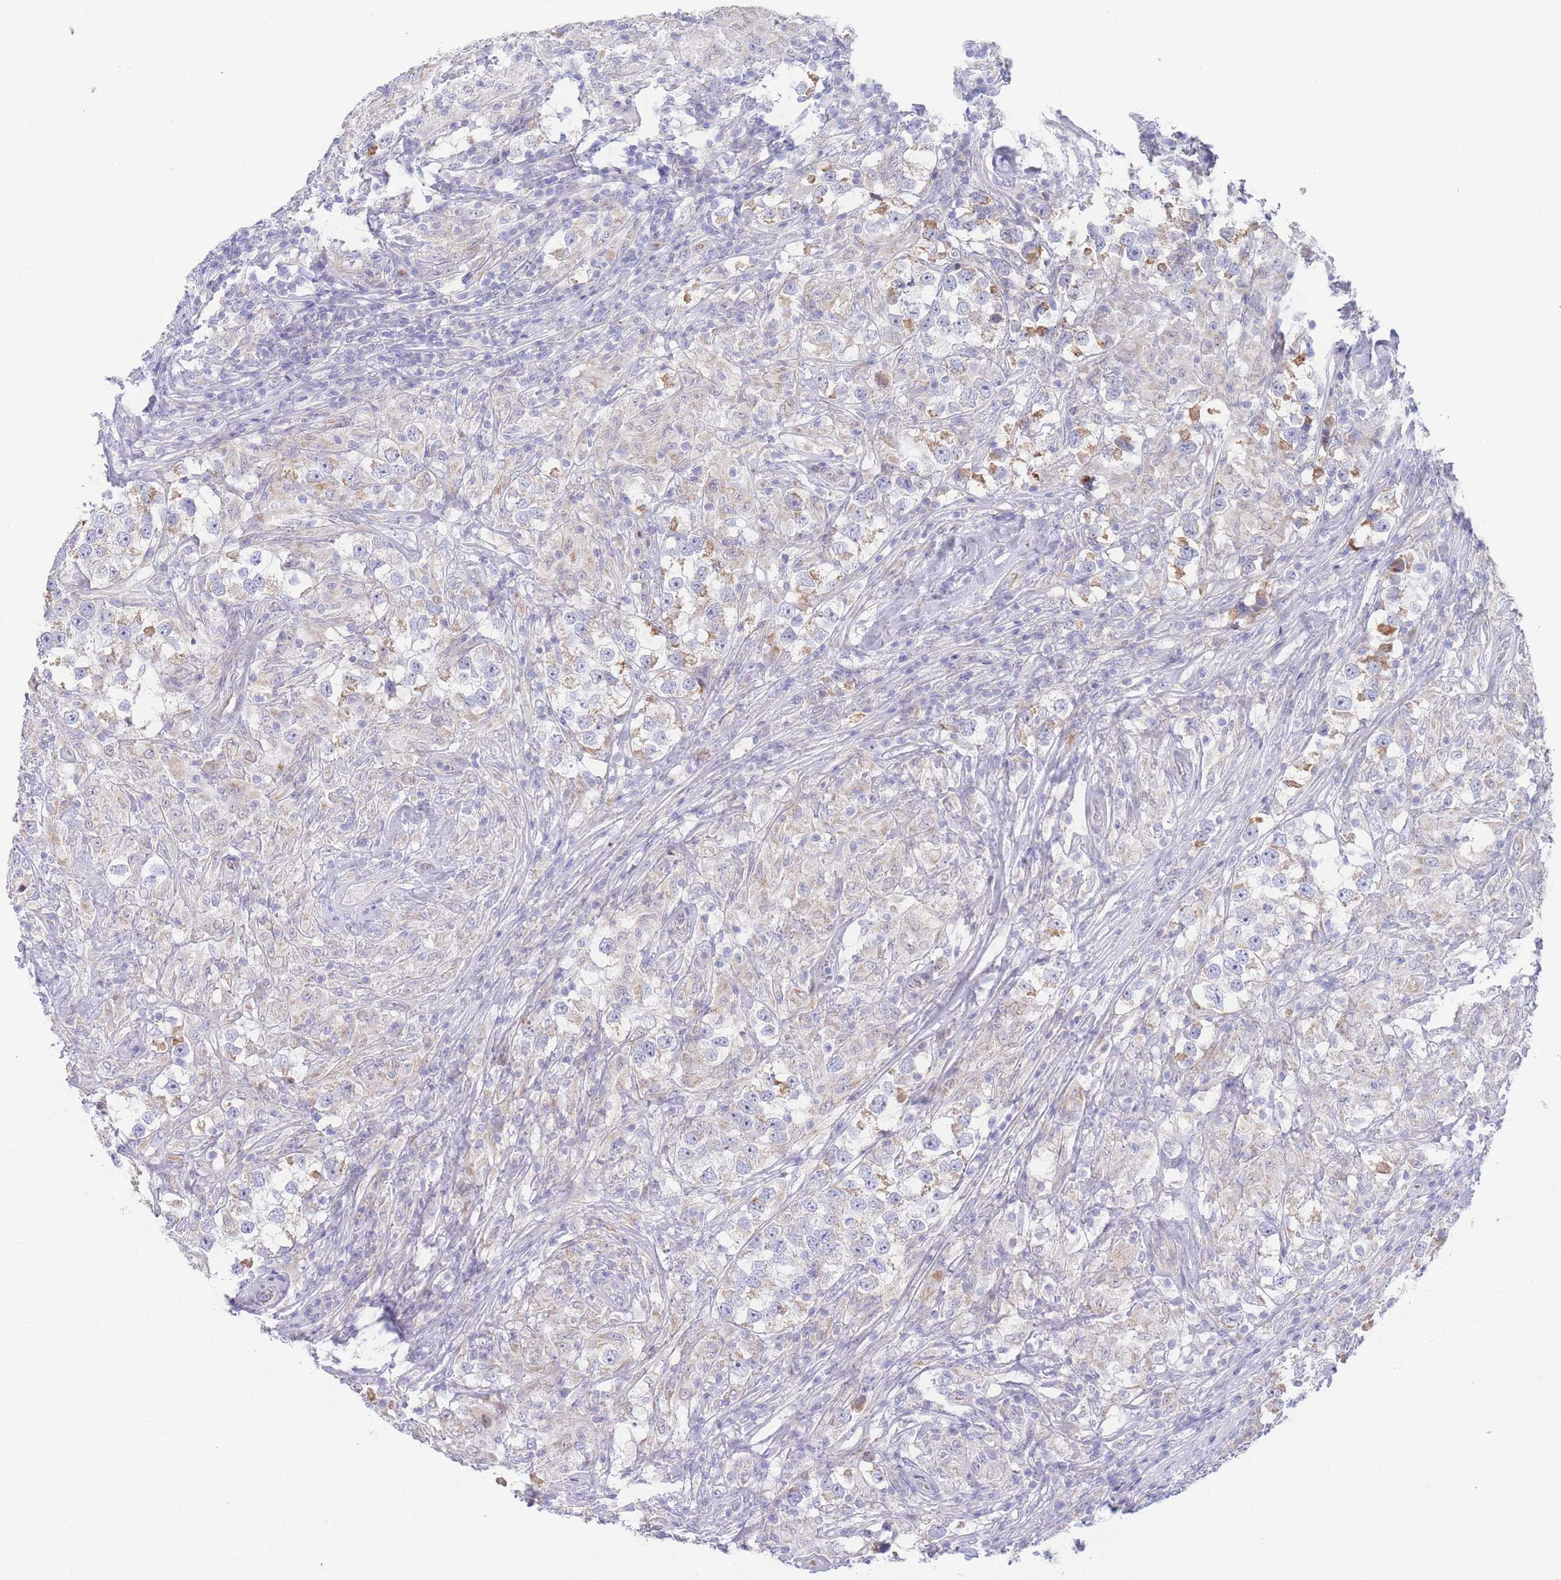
{"staining": {"intensity": "moderate", "quantity": "25%-75%", "location": "cytoplasmic/membranous"}, "tissue": "testis cancer", "cell_type": "Tumor cells", "image_type": "cancer", "snomed": [{"axis": "morphology", "description": "Seminoma, NOS"}, {"axis": "topography", "description": "Testis"}], "caption": "Immunohistochemical staining of testis seminoma reveals moderate cytoplasmic/membranous protein positivity in approximately 25%-75% of tumor cells. Using DAB (brown) and hematoxylin (blue) stains, captured at high magnification using brightfield microscopy.", "gene": "GPAM", "patient": {"sex": "male", "age": 46}}